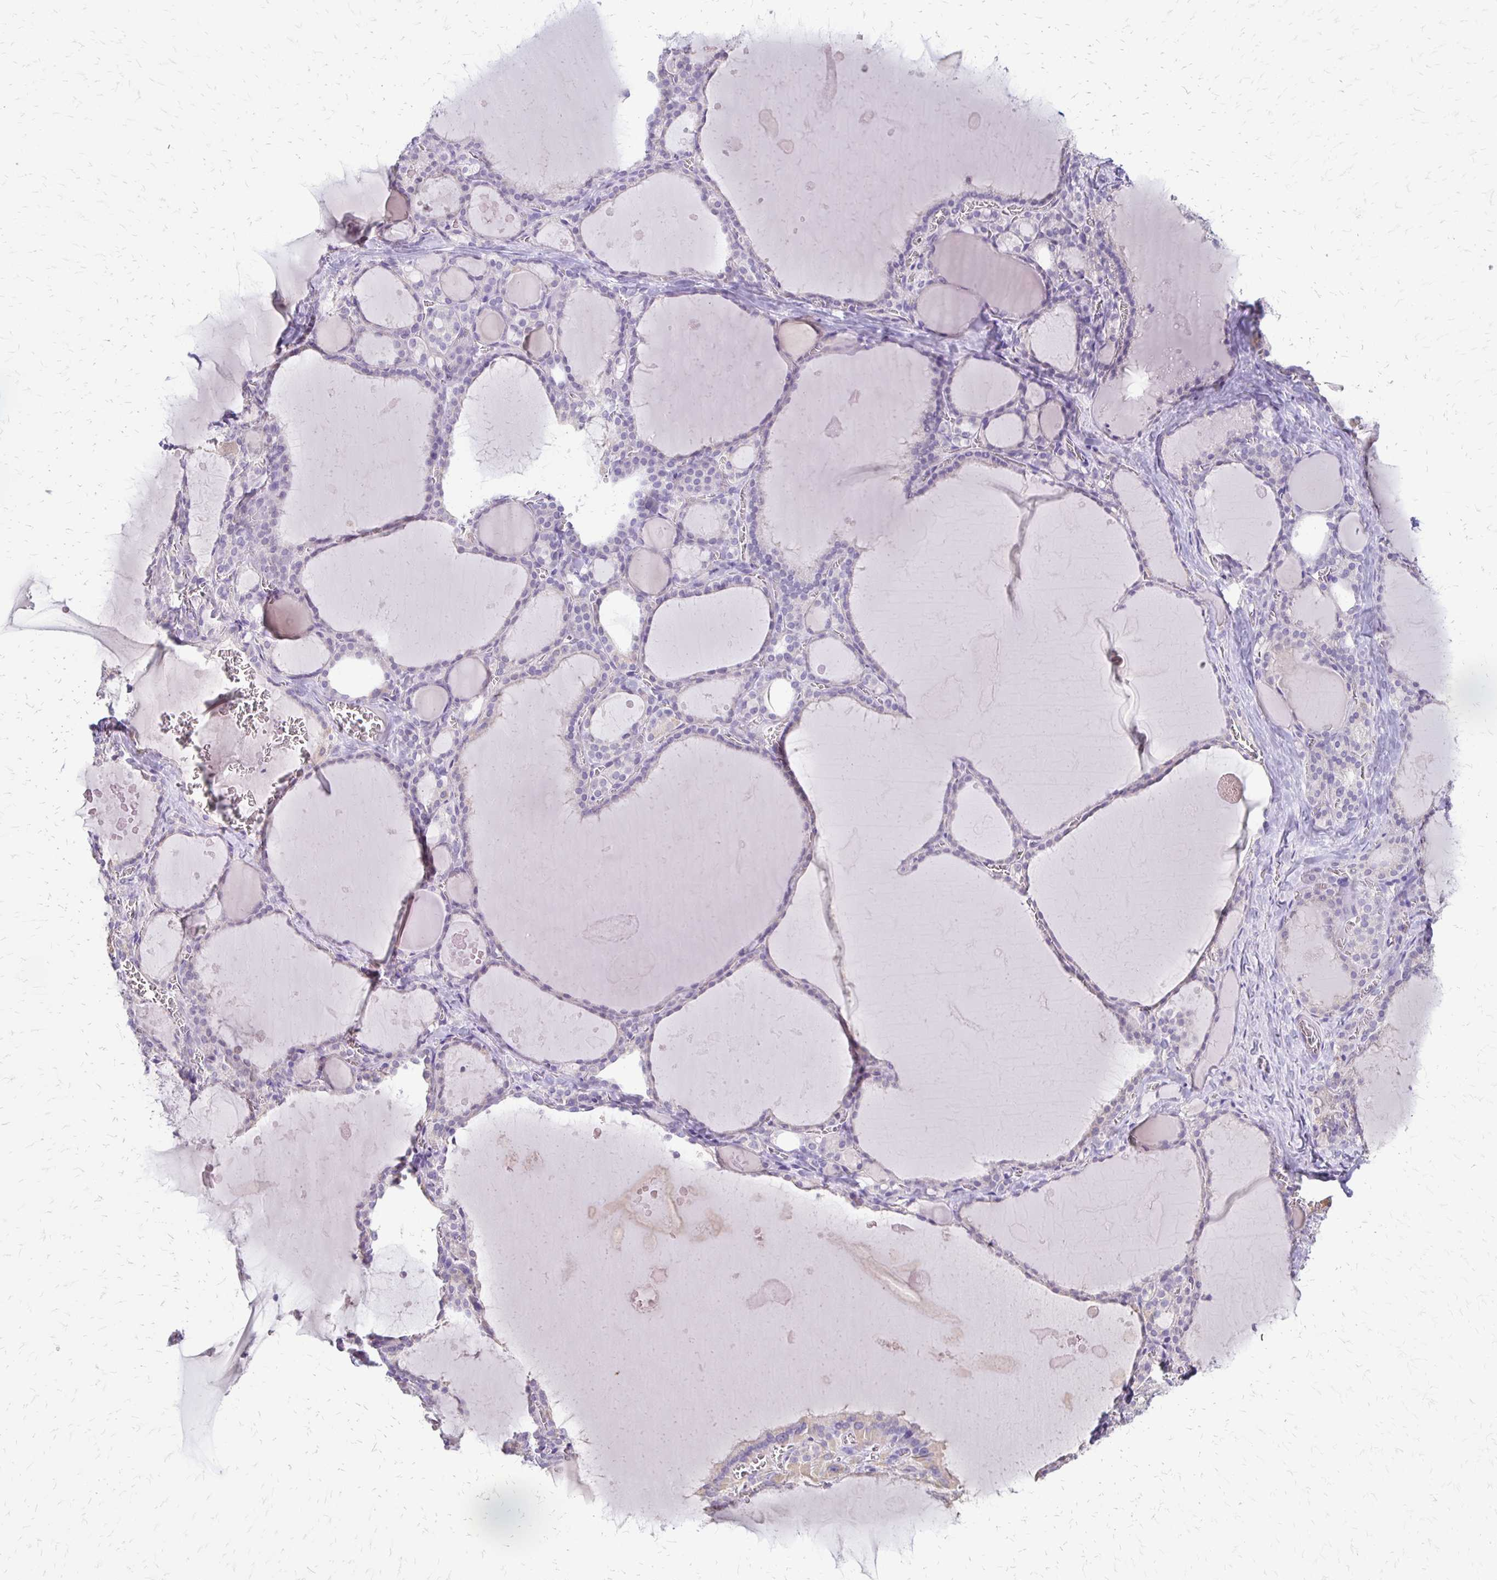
{"staining": {"intensity": "negative", "quantity": "none", "location": "none"}, "tissue": "thyroid gland", "cell_type": "Glandular cells", "image_type": "normal", "snomed": [{"axis": "morphology", "description": "Normal tissue, NOS"}, {"axis": "topography", "description": "Thyroid gland"}], "caption": "Protein analysis of normal thyroid gland exhibits no significant staining in glandular cells.", "gene": "ALPG", "patient": {"sex": "male", "age": 56}}